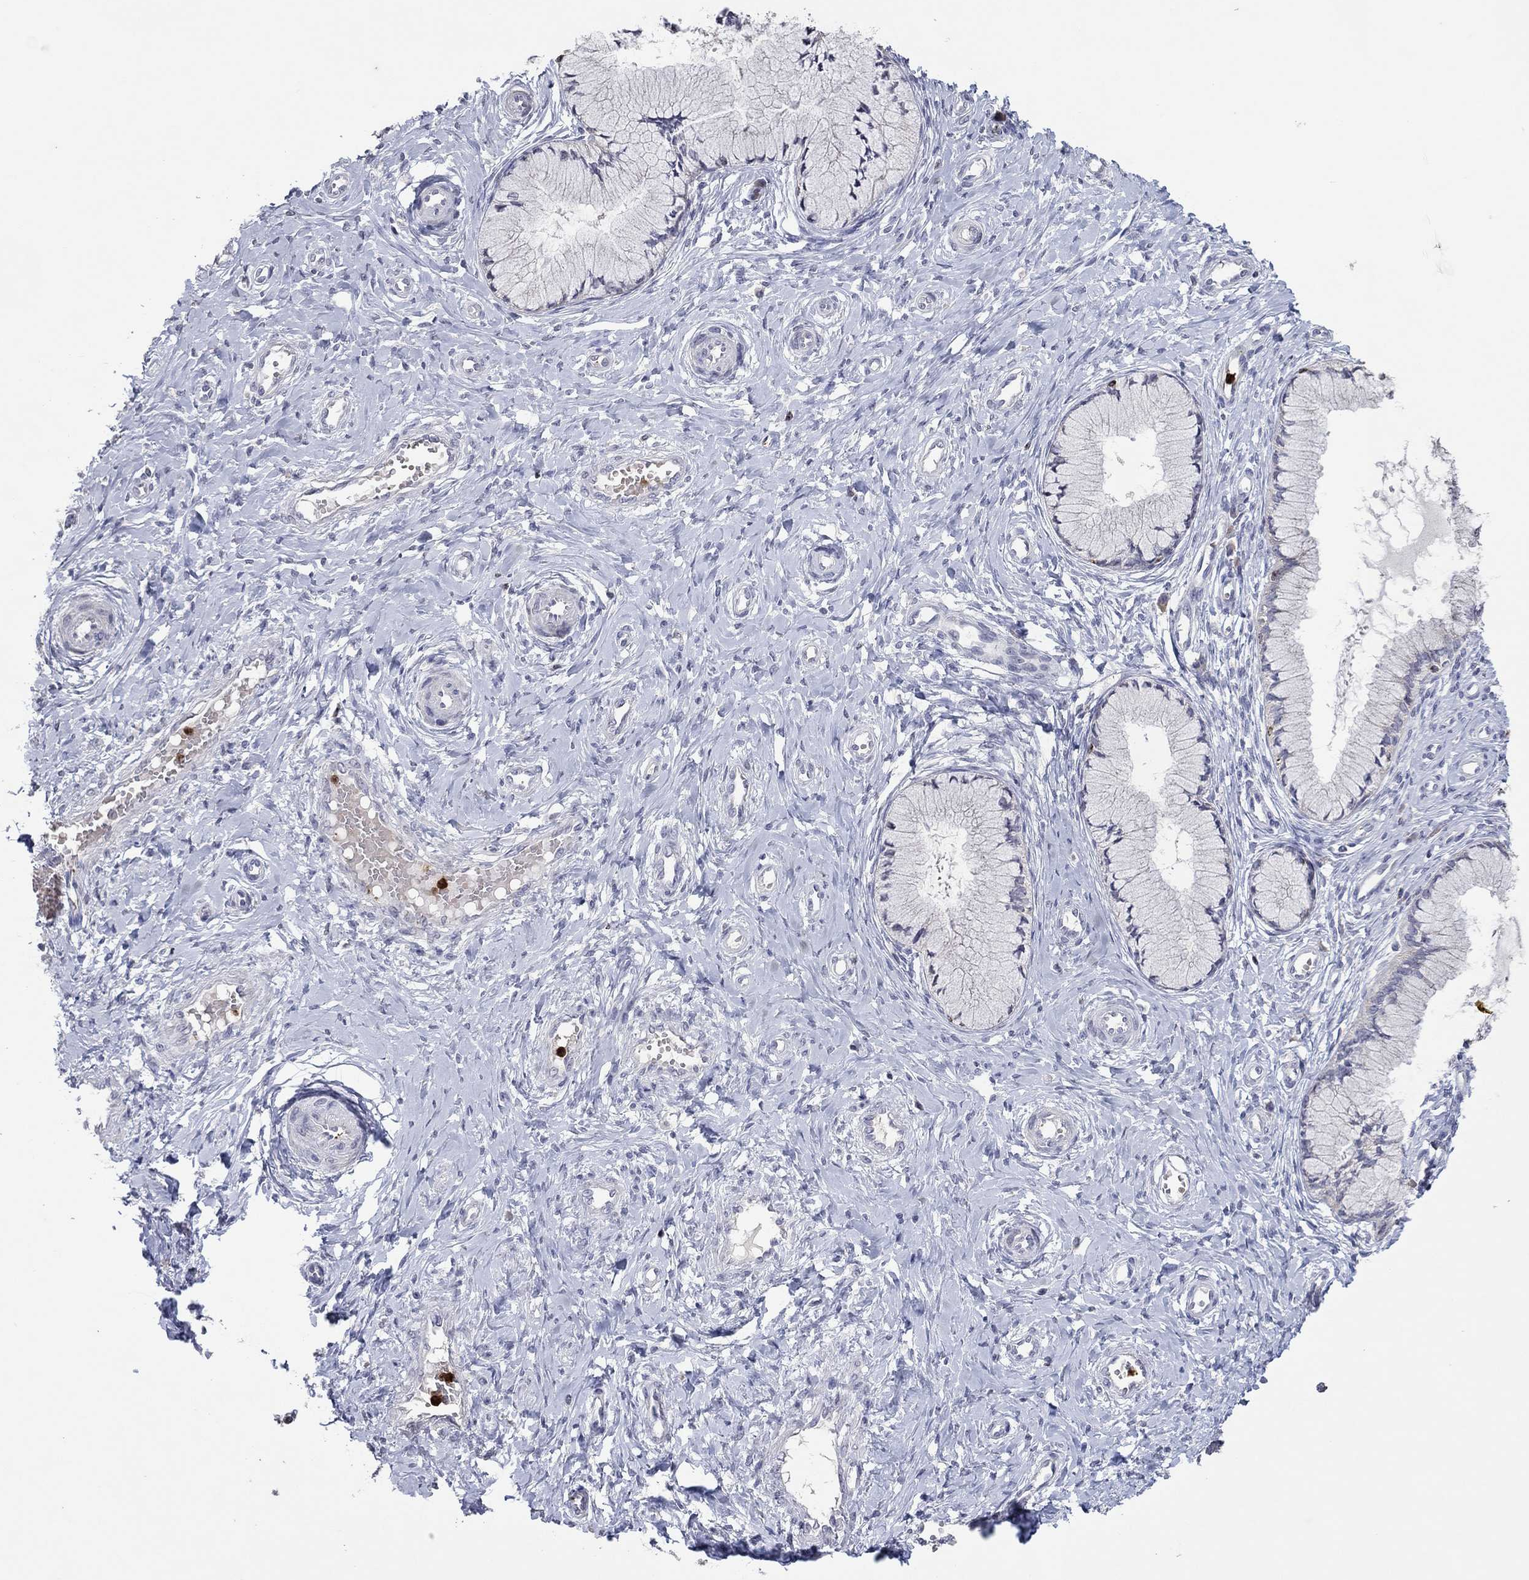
{"staining": {"intensity": "negative", "quantity": "none", "location": "none"}, "tissue": "cervix", "cell_type": "Glandular cells", "image_type": "normal", "snomed": [{"axis": "morphology", "description": "Normal tissue, NOS"}, {"axis": "topography", "description": "Cervix"}], "caption": "Immunohistochemical staining of benign cervix displays no significant positivity in glandular cells.", "gene": "CCL5", "patient": {"sex": "female", "age": 37}}